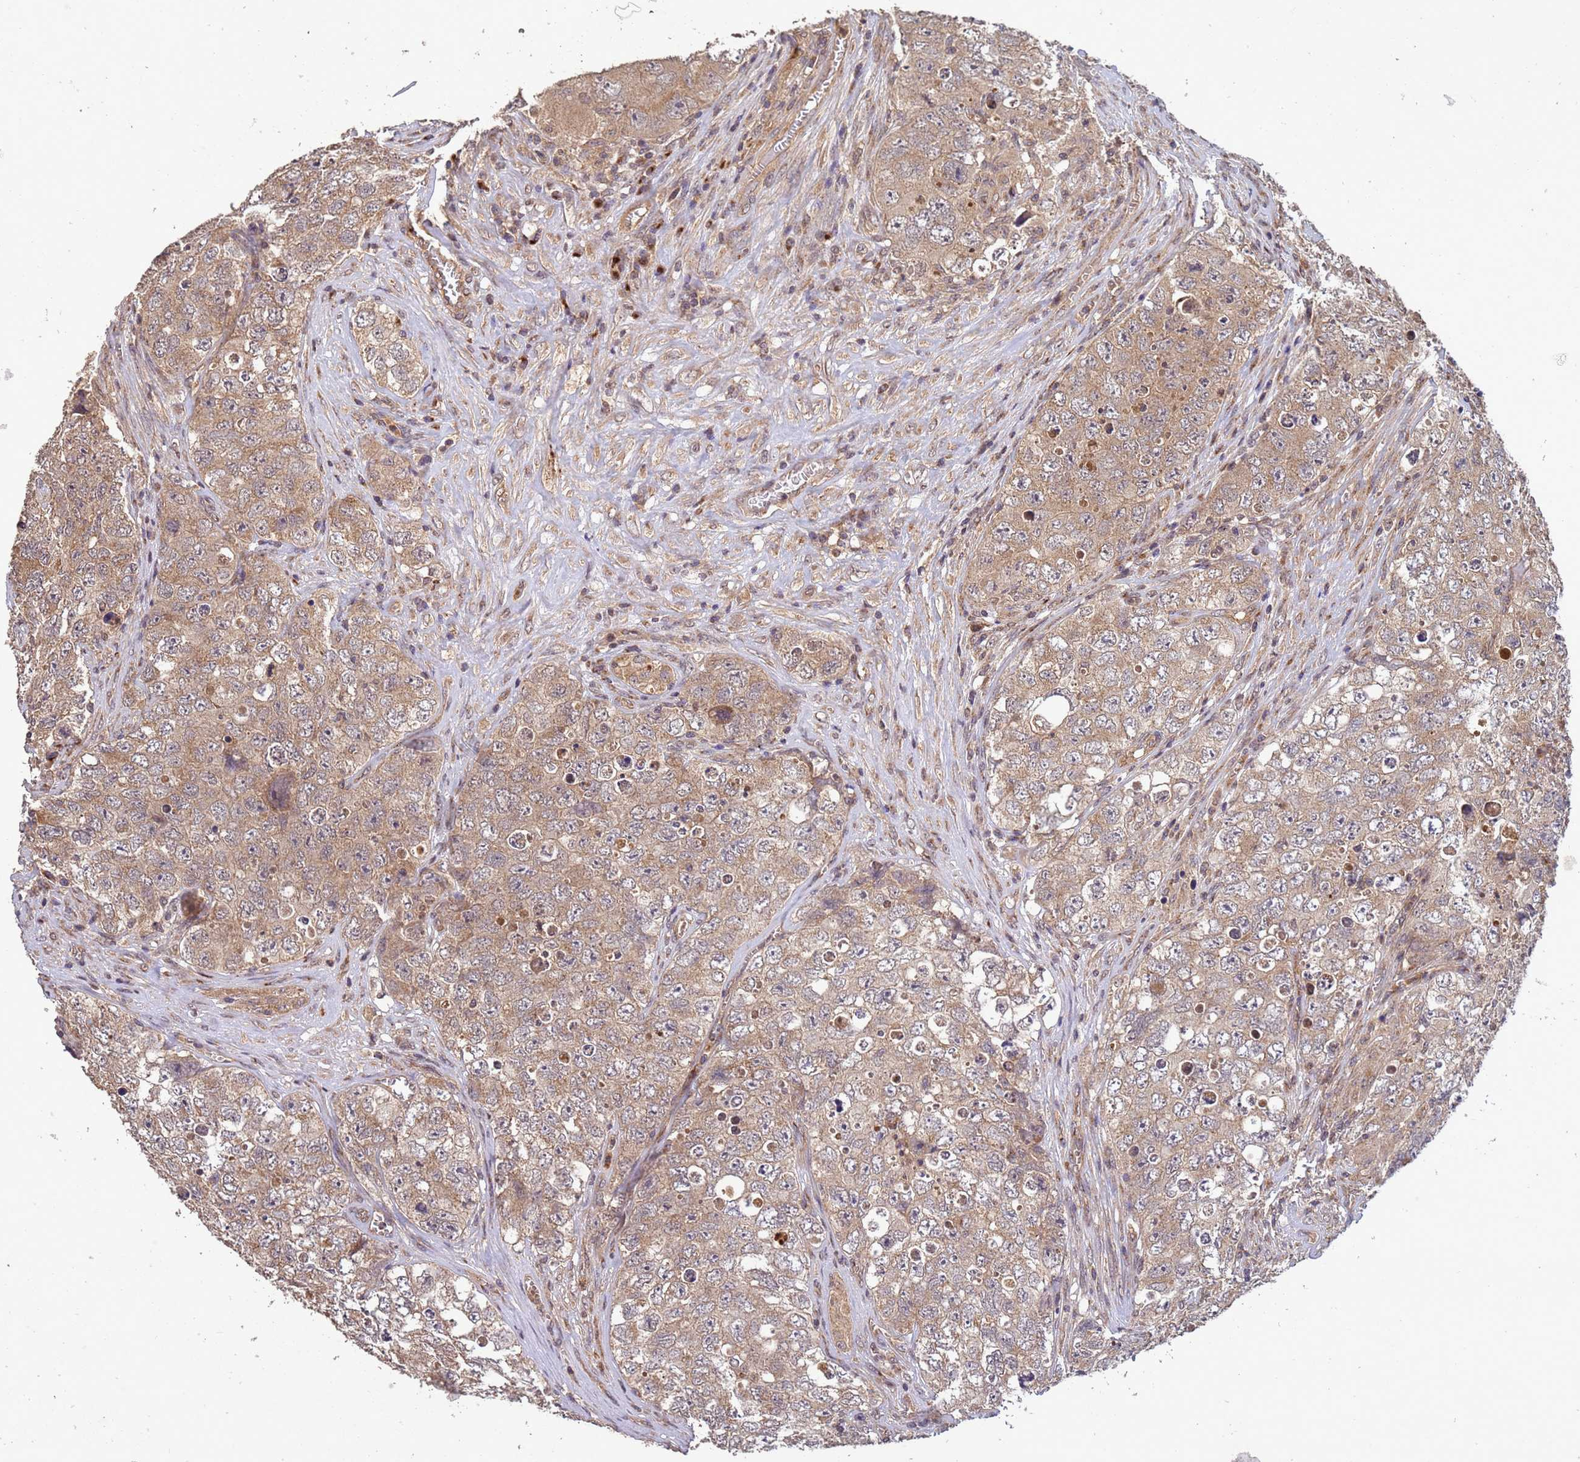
{"staining": {"intensity": "moderate", "quantity": ">75%", "location": "cytoplasmic/membranous"}, "tissue": "testis cancer", "cell_type": "Tumor cells", "image_type": "cancer", "snomed": [{"axis": "morphology", "description": "Seminoma, NOS"}, {"axis": "morphology", "description": "Carcinoma, Embryonal, NOS"}, {"axis": "topography", "description": "Testis"}], "caption": "This is an image of IHC staining of testis cancer (seminoma), which shows moderate staining in the cytoplasmic/membranous of tumor cells.", "gene": "FASTKD1", "patient": {"sex": "male", "age": 43}}